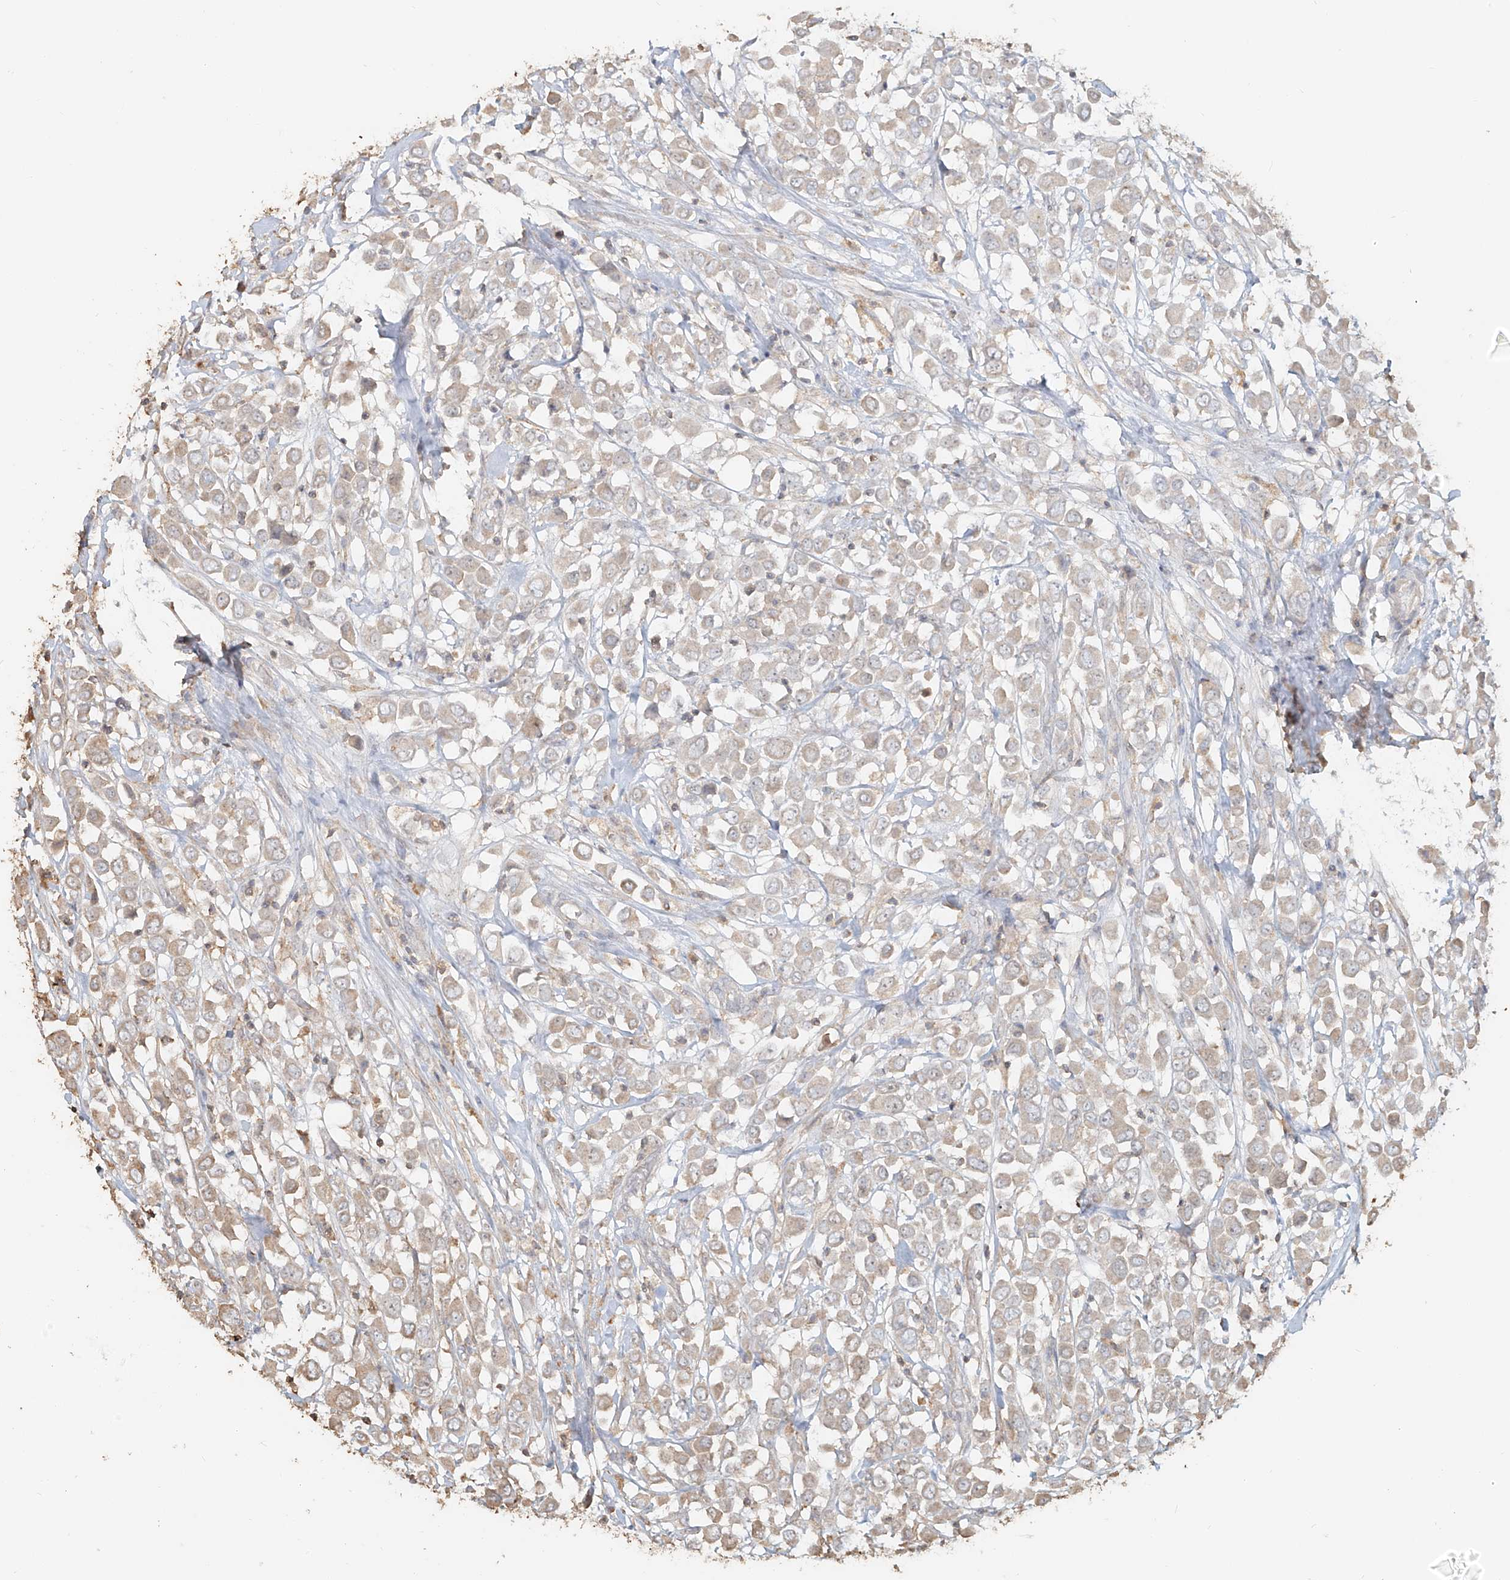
{"staining": {"intensity": "weak", "quantity": "<25%", "location": "cytoplasmic/membranous"}, "tissue": "breast cancer", "cell_type": "Tumor cells", "image_type": "cancer", "snomed": [{"axis": "morphology", "description": "Duct carcinoma"}, {"axis": "topography", "description": "Breast"}], "caption": "DAB immunohistochemical staining of human breast cancer (infiltrating ductal carcinoma) exhibits no significant staining in tumor cells.", "gene": "NPHS1", "patient": {"sex": "female", "age": 61}}